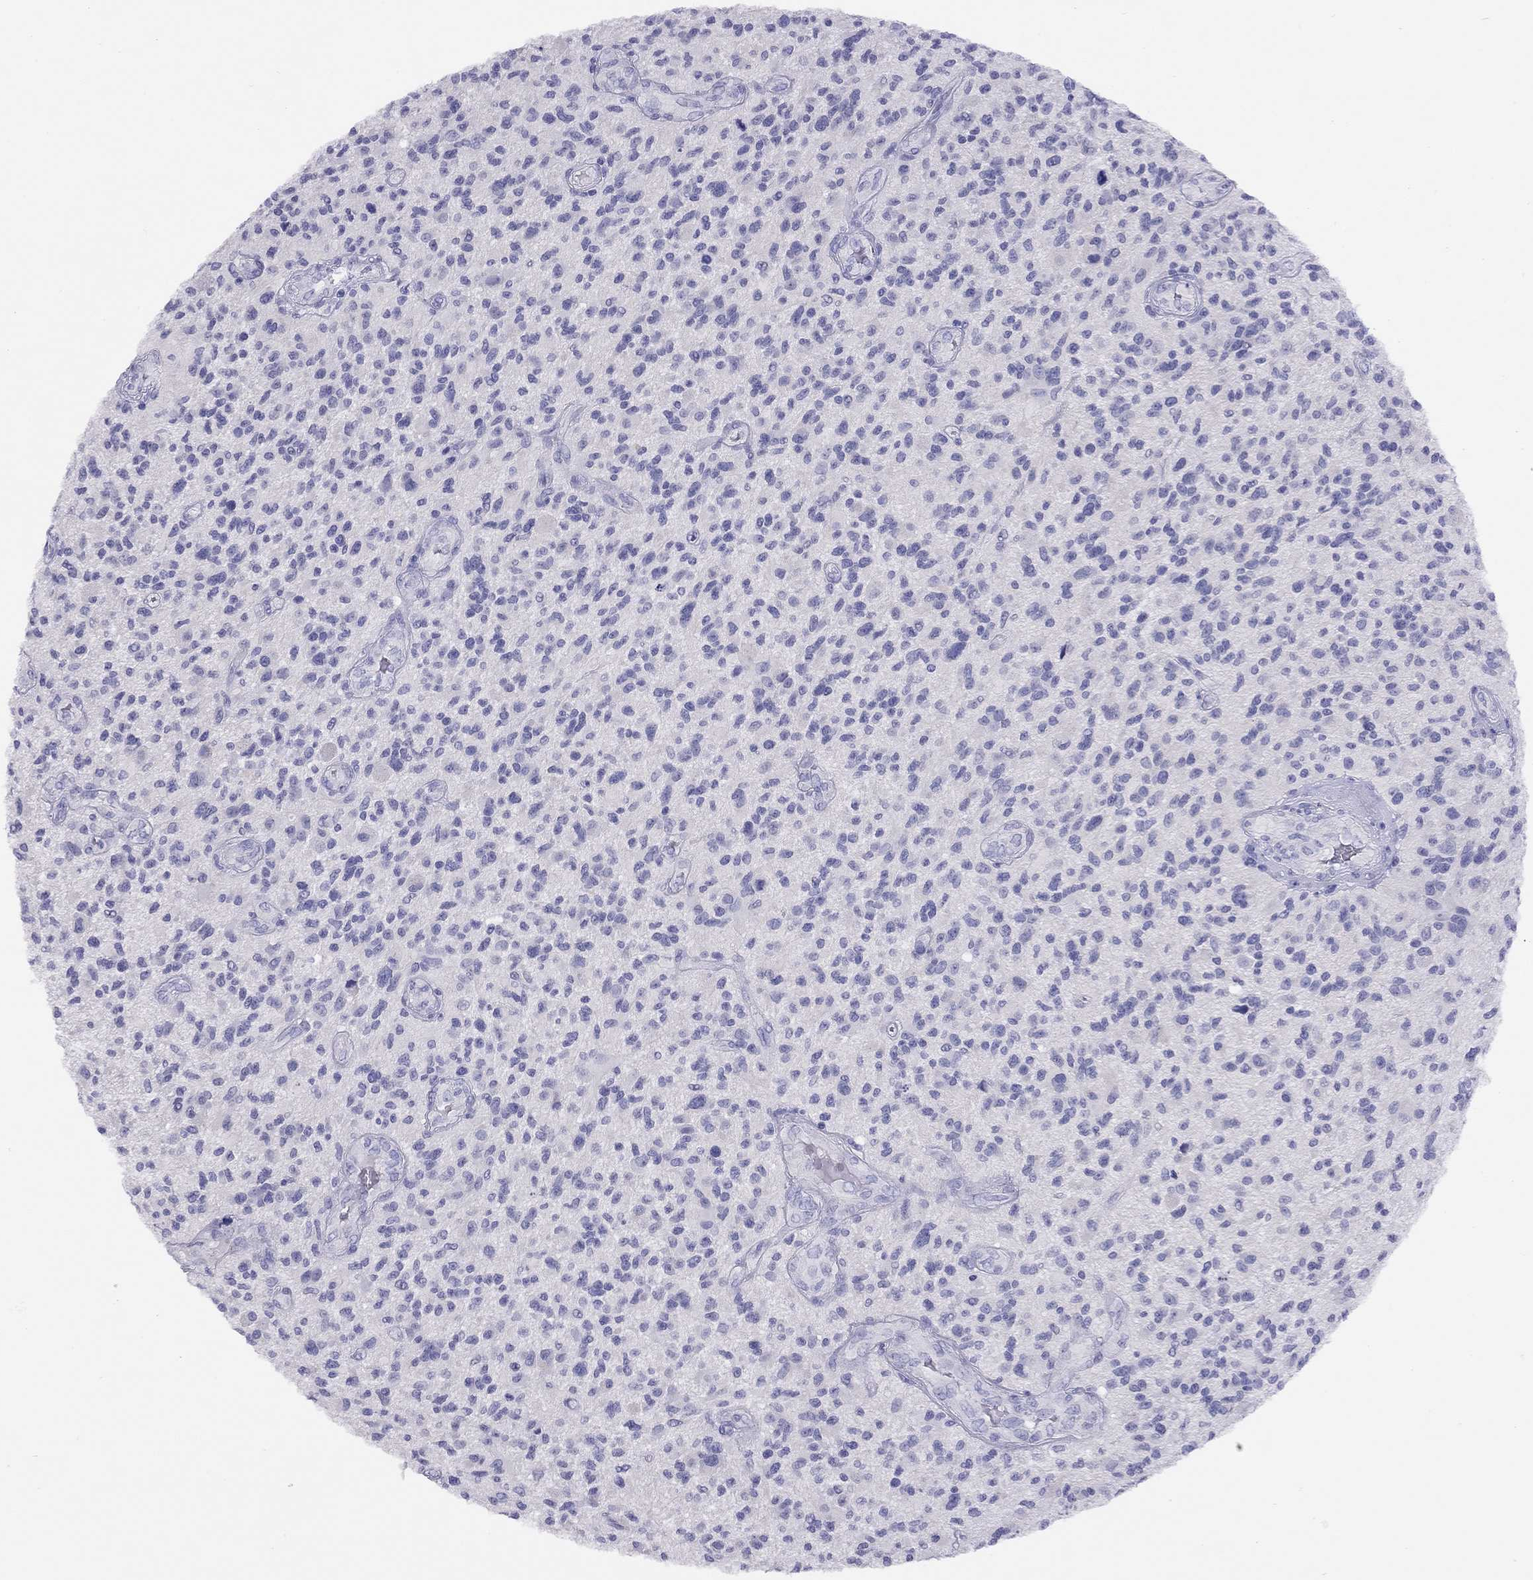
{"staining": {"intensity": "negative", "quantity": "none", "location": "none"}, "tissue": "glioma", "cell_type": "Tumor cells", "image_type": "cancer", "snomed": [{"axis": "morphology", "description": "Glioma, malignant, High grade"}, {"axis": "topography", "description": "Brain"}], "caption": "Glioma was stained to show a protein in brown. There is no significant expression in tumor cells.", "gene": "LRIT2", "patient": {"sex": "male", "age": 47}}